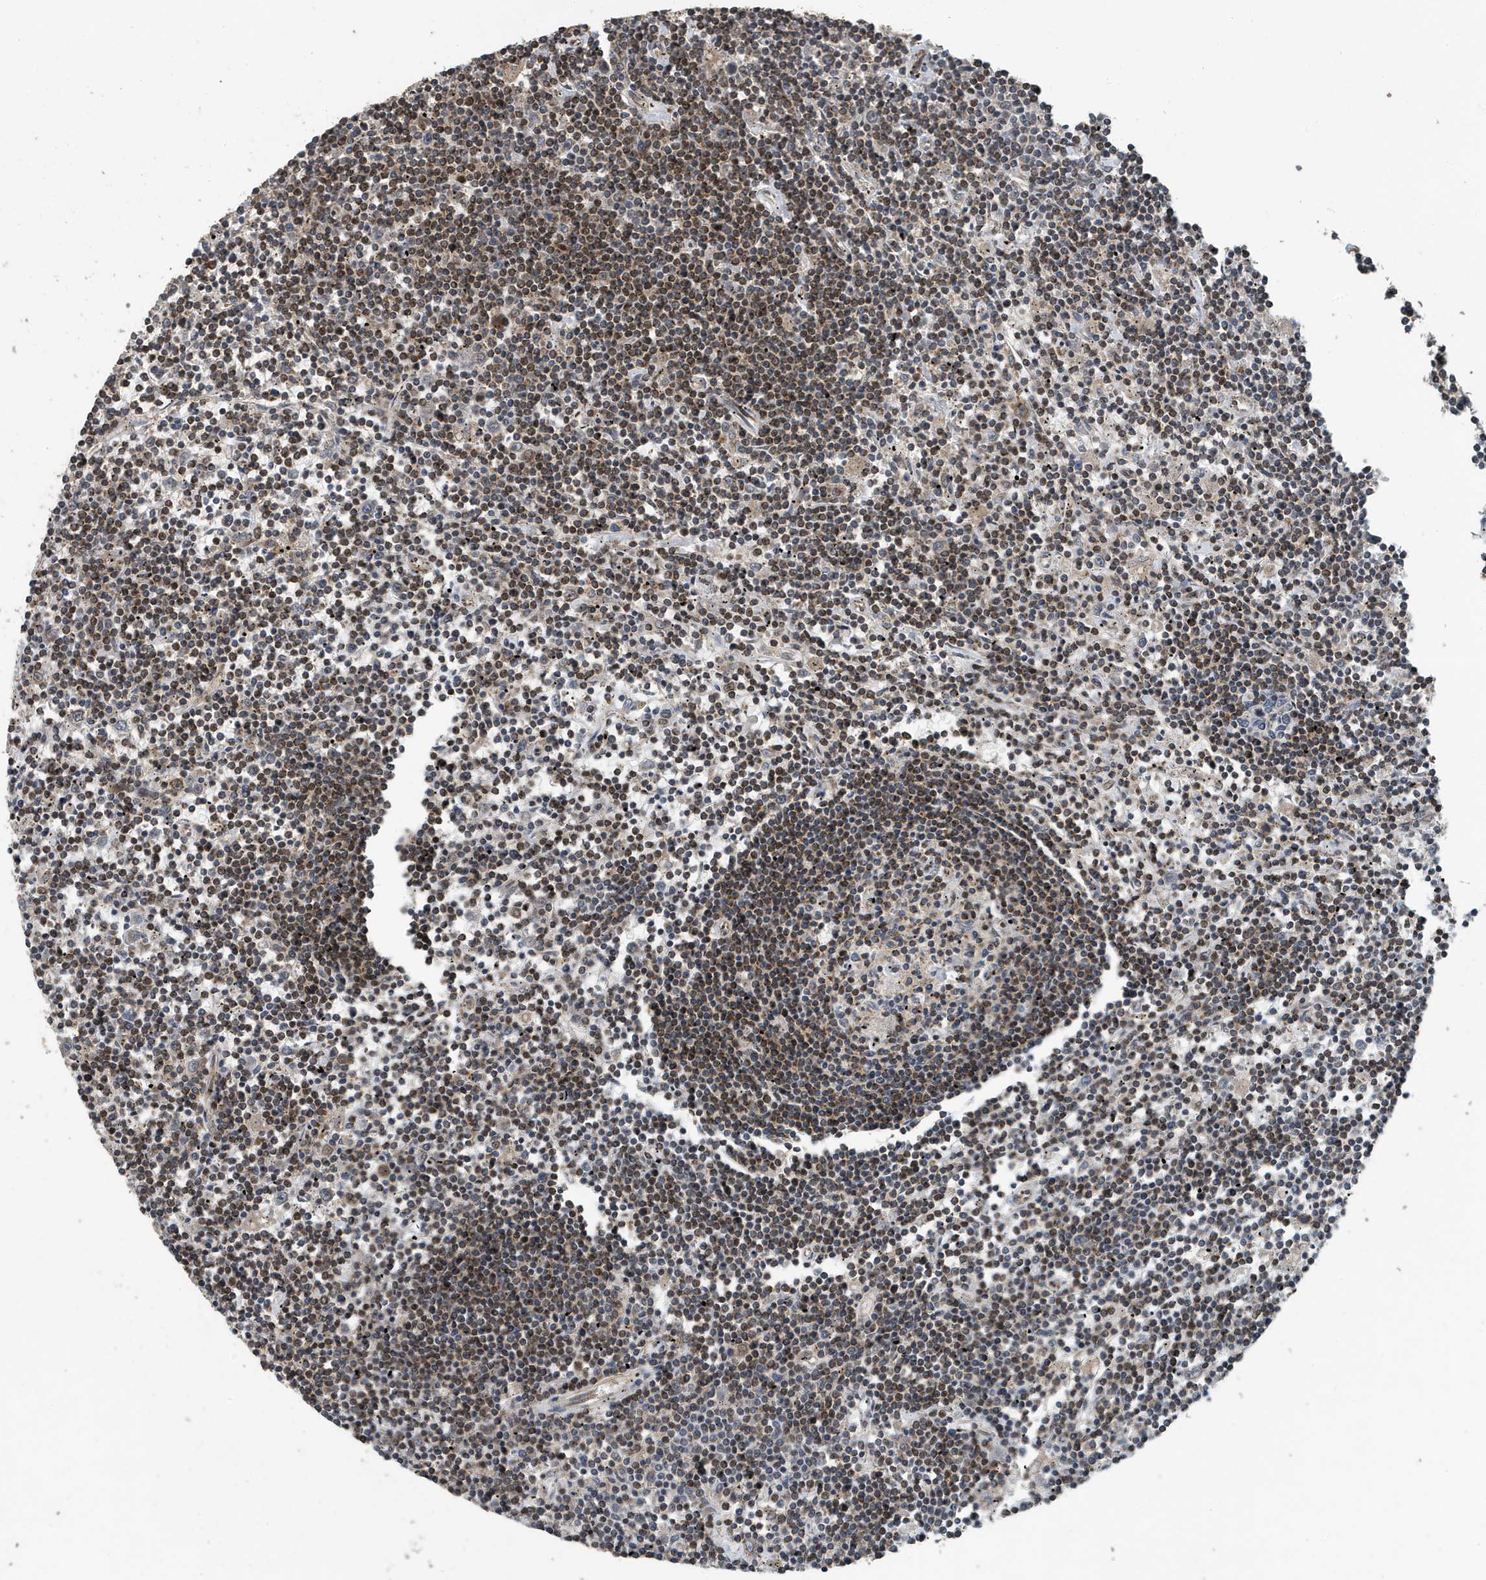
{"staining": {"intensity": "moderate", "quantity": ">75%", "location": "cytoplasmic/membranous"}, "tissue": "lymphoma", "cell_type": "Tumor cells", "image_type": "cancer", "snomed": [{"axis": "morphology", "description": "Malignant lymphoma, non-Hodgkin's type, Low grade"}, {"axis": "topography", "description": "Spleen"}], "caption": "Immunohistochemical staining of human low-grade malignant lymphoma, non-Hodgkin's type exhibits moderate cytoplasmic/membranous protein positivity in approximately >75% of tumor cells. Using DAB (brown) and hematoxylin (blue) stains, captured at high magnification using brightfield microscopy.", "gene": "KIF15", "patient": {"sex": "male", "age": 76}}